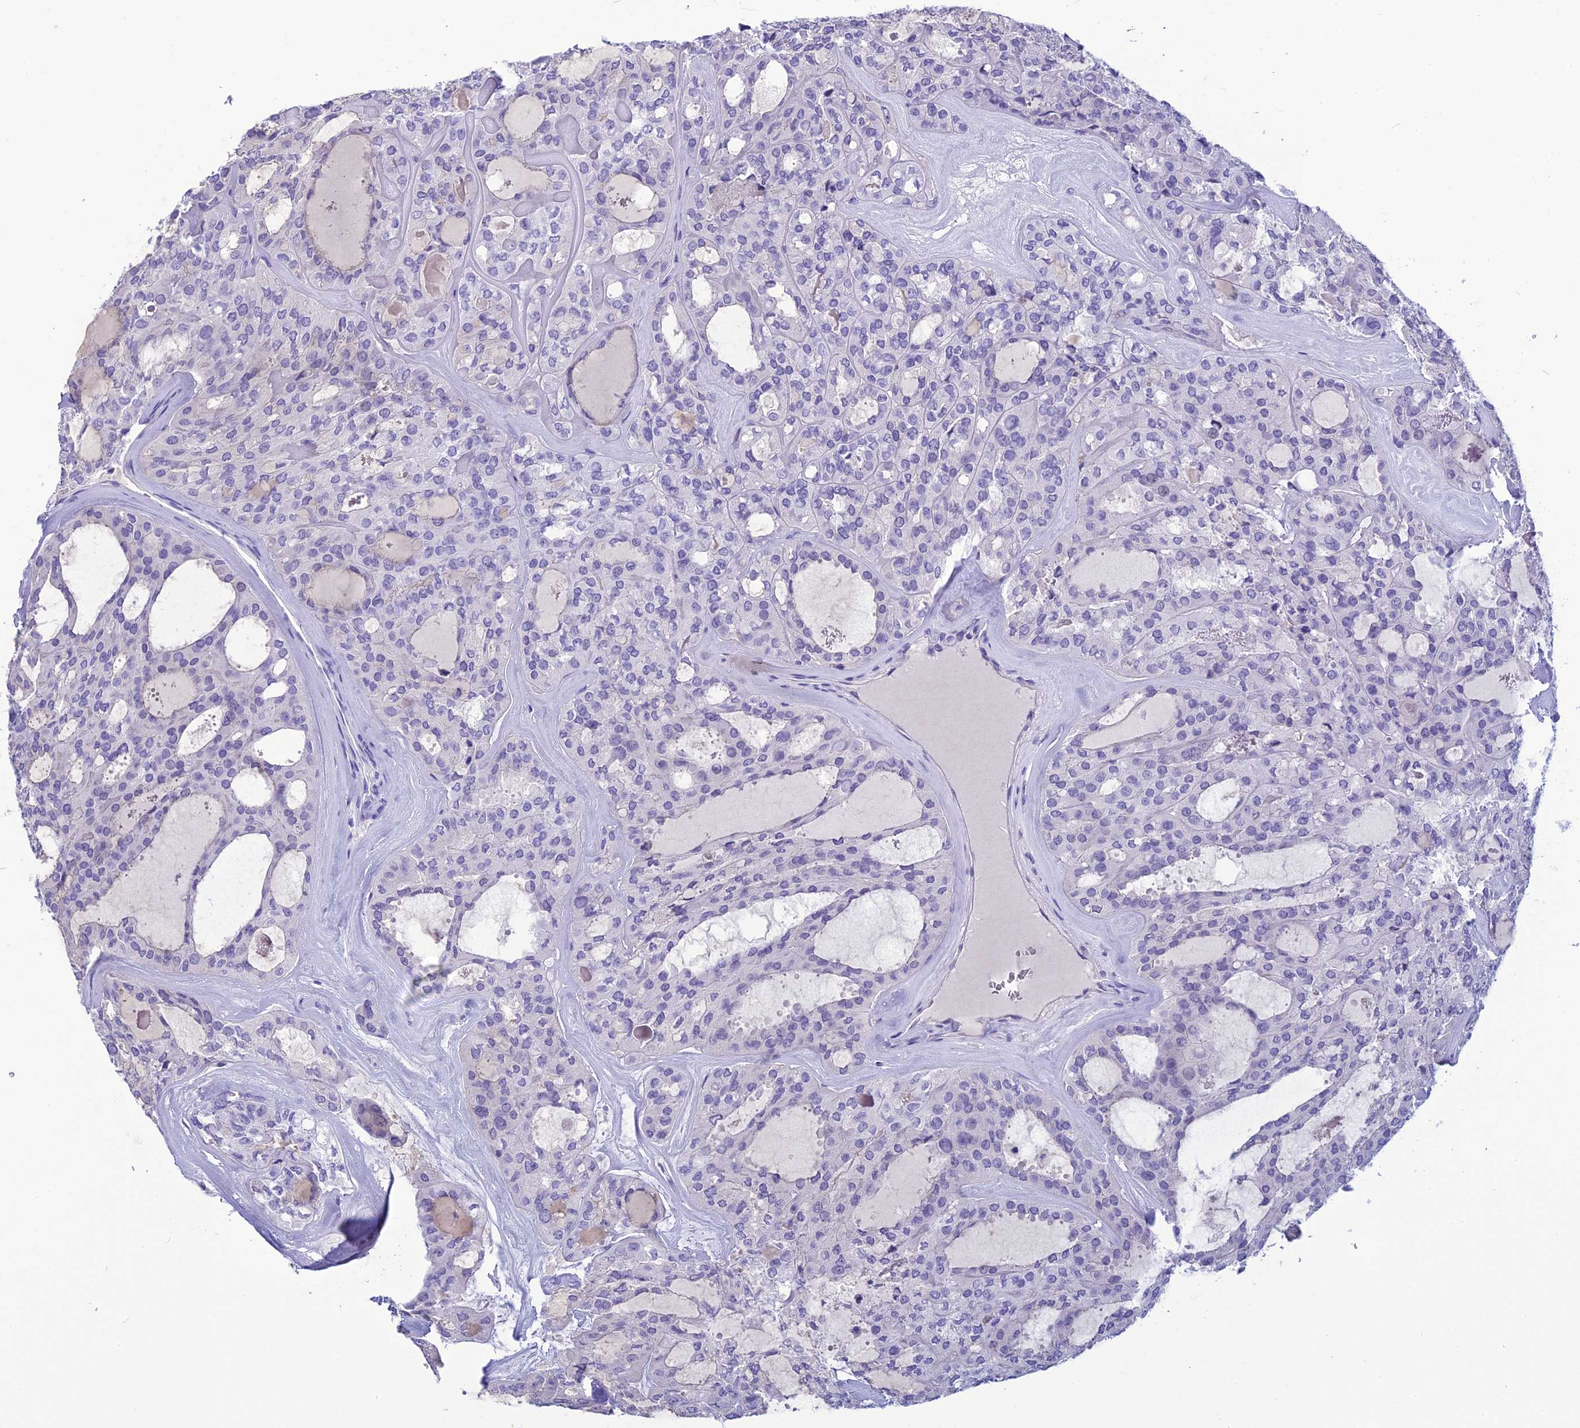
{"staining": {"intensity": "negative", "quantity": "none", "location": "none"}, "tissue": "thyroid cancer", "cell_type": "Tumor cells", "image_type": "cancer", "snomed": [{"axis": "morphology", "description": "Follicular adenoma carcinoma, NOS"}, {"axis": "topography", "description": "Thyroid gland"}], "caption": "Immunohistochemistry (IHC) of thyroid follicular adenoma carcinoma shows no staining in tumor cells. Brightfield microscopy of immunohistochemistry (IHC) stained with DAB (3,3'-diaminobenzidine) (brown) and hematoxylin (blue), captured at high magnification.", "gene": "BBS2", "patient": {"sex": "male", "age": 75}}